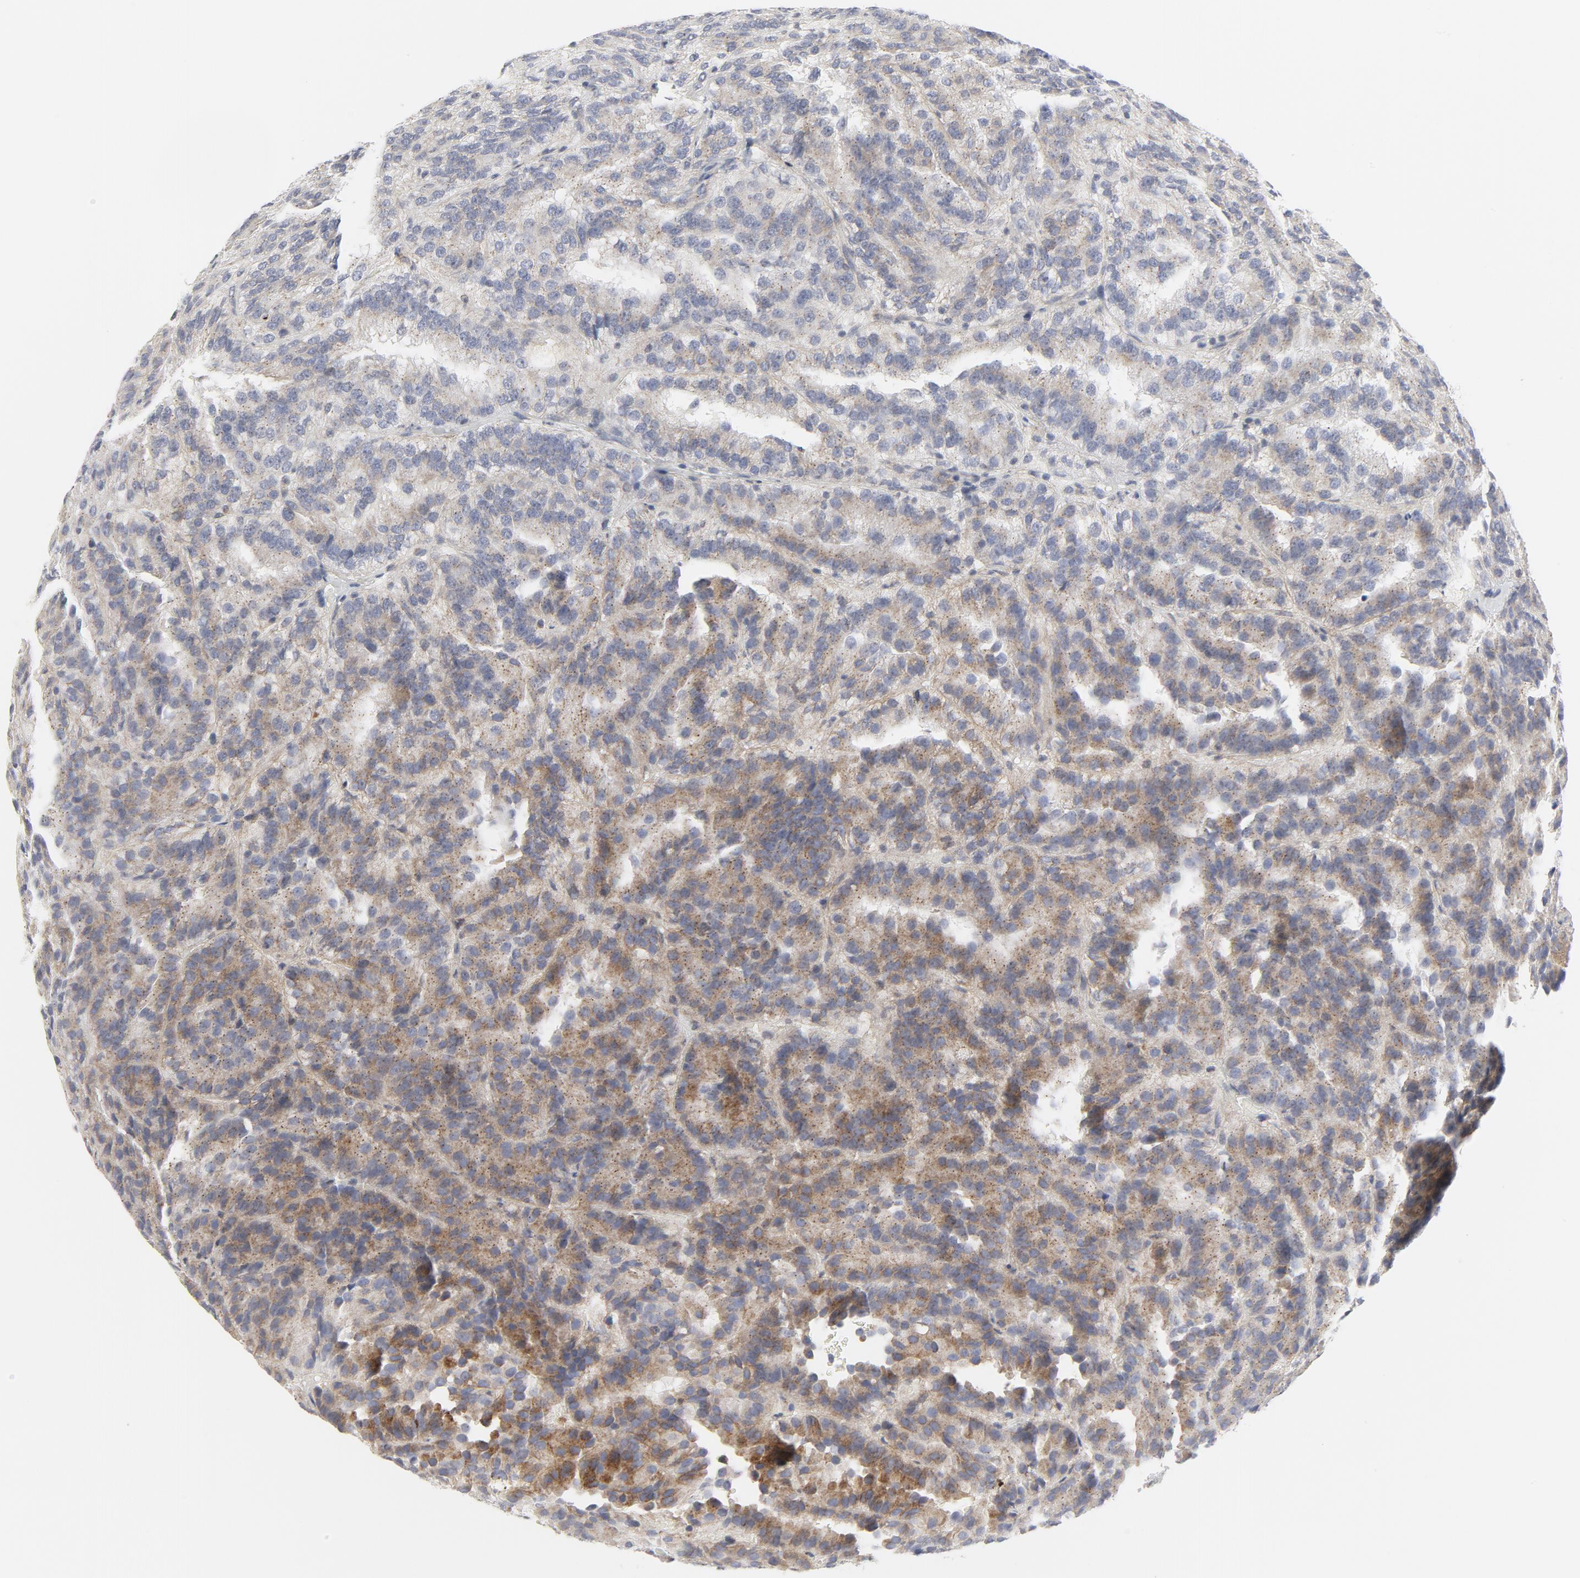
{"staining": {"intensity": "weak", "quantity": ">75%", "location": "cytoplasmic/membranous"}, "tissue": "renal cancer", "cell_type": "Tumor cells", "image_type": "cancer", "snomed": [{"axis": "morphology", "description": "Adenocarcinoma, NOS"}, {"axis": "topography", "description": "Kidney"}], "caption": "A brown stain shows weak cytoplasmic/membranous staining of a protein in human renal adenocarcinoma tumor cells.", "gene": "LRP6", "patient": {"sex": "male", "age": 46}}